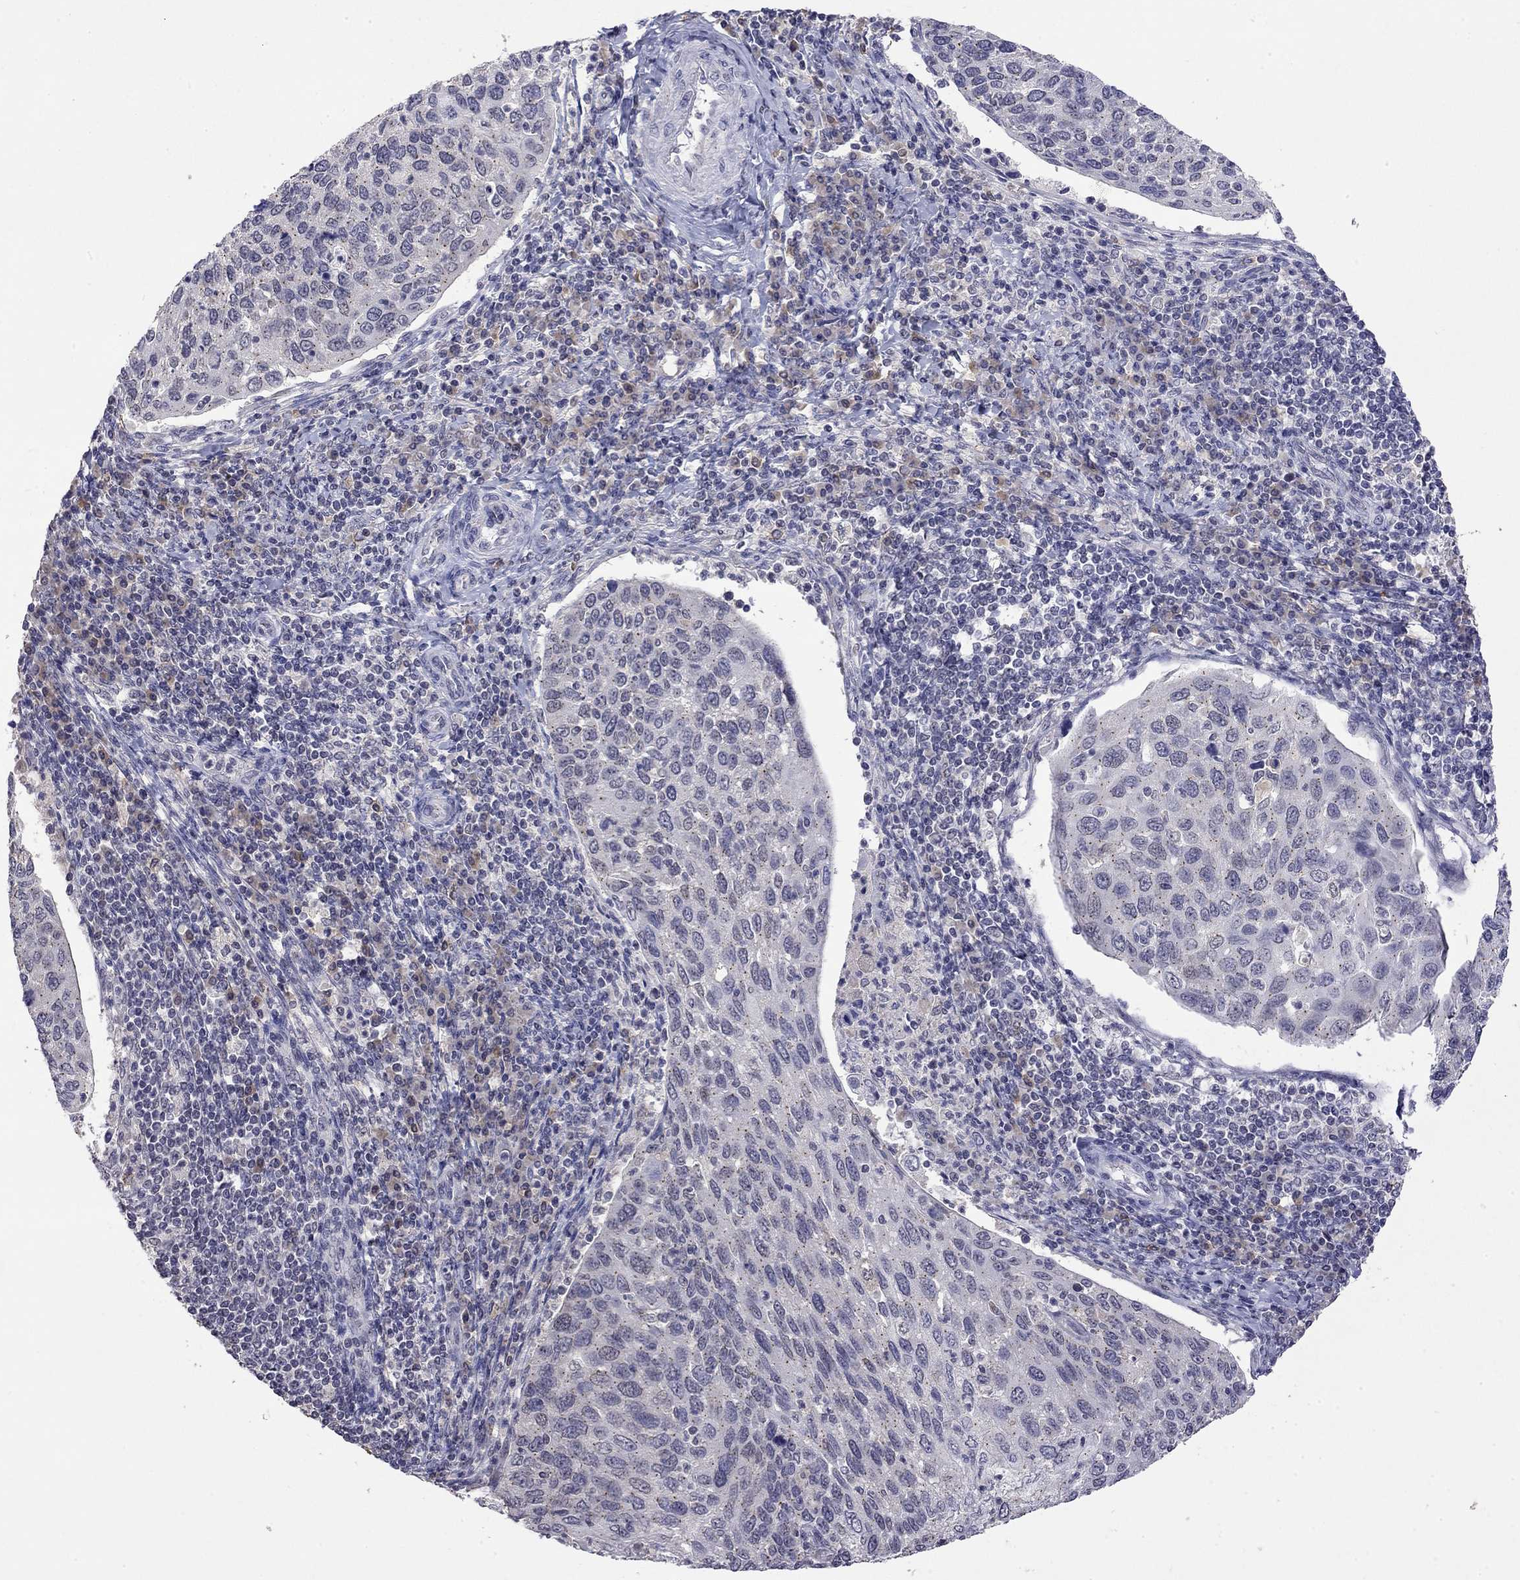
{"staining": {"intensity": "negative", "quantity": "none", "location": "none"}, "tissue": "cervical cancer", "cell_type": "Tumor cells", "image_type": "cancer", "snomed": [{"axis": "morphology", "description": "Squamous cell carcinoma, NOS"}, {"axis": "topography", "description": "Cervix"}], "caption": "DAB (3,3'-diaminobenzidine) immunohistochemical staining of cervical cancer (squamous cell carcinoma) displays no significant expression in tumor cells. (DAB (3,3'-diaminobenzidine) IHC with hematoxylin counter stain).", "gene": "WNK3", "patient": {"sex": "female", "age": 54}}